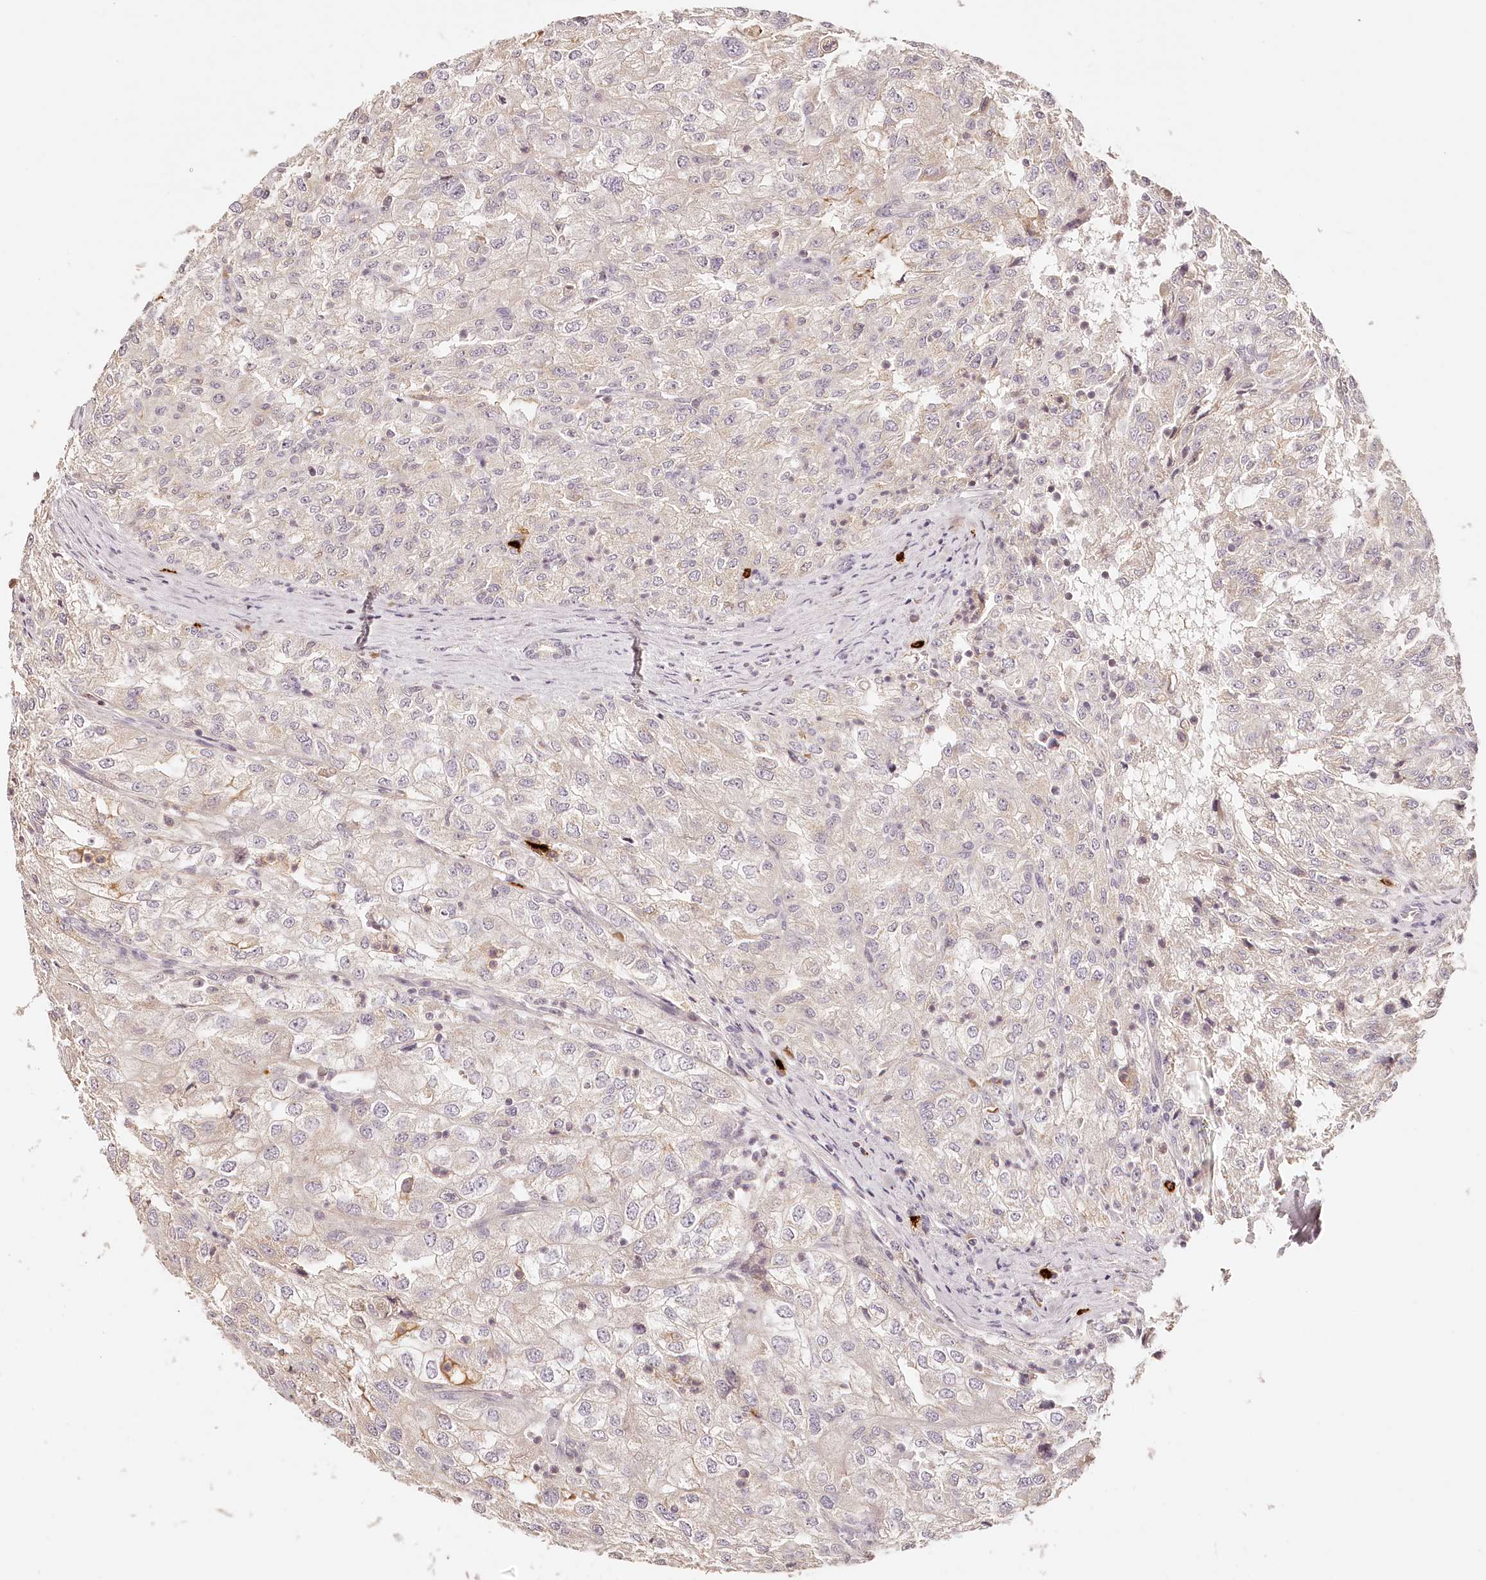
{"staining": {"intensity": "negative", "quantity": "none", "location": "none"}, "tissue": "renal cancer", "cell_type": "Tumor cells", "image_type": "cancer", "snomed": [{"axis": "morphology", "description": "Adenocarcinoma, NOS"}, {"axis": "topography", "description": "Kidney"}], "caption": "This is a image of IHC staining of renal cancer (adenocarcinoma), which shows no staining in tumor cells.", "gene": "SYNGR1", "patient": {"sex": "female", "age": 54}}